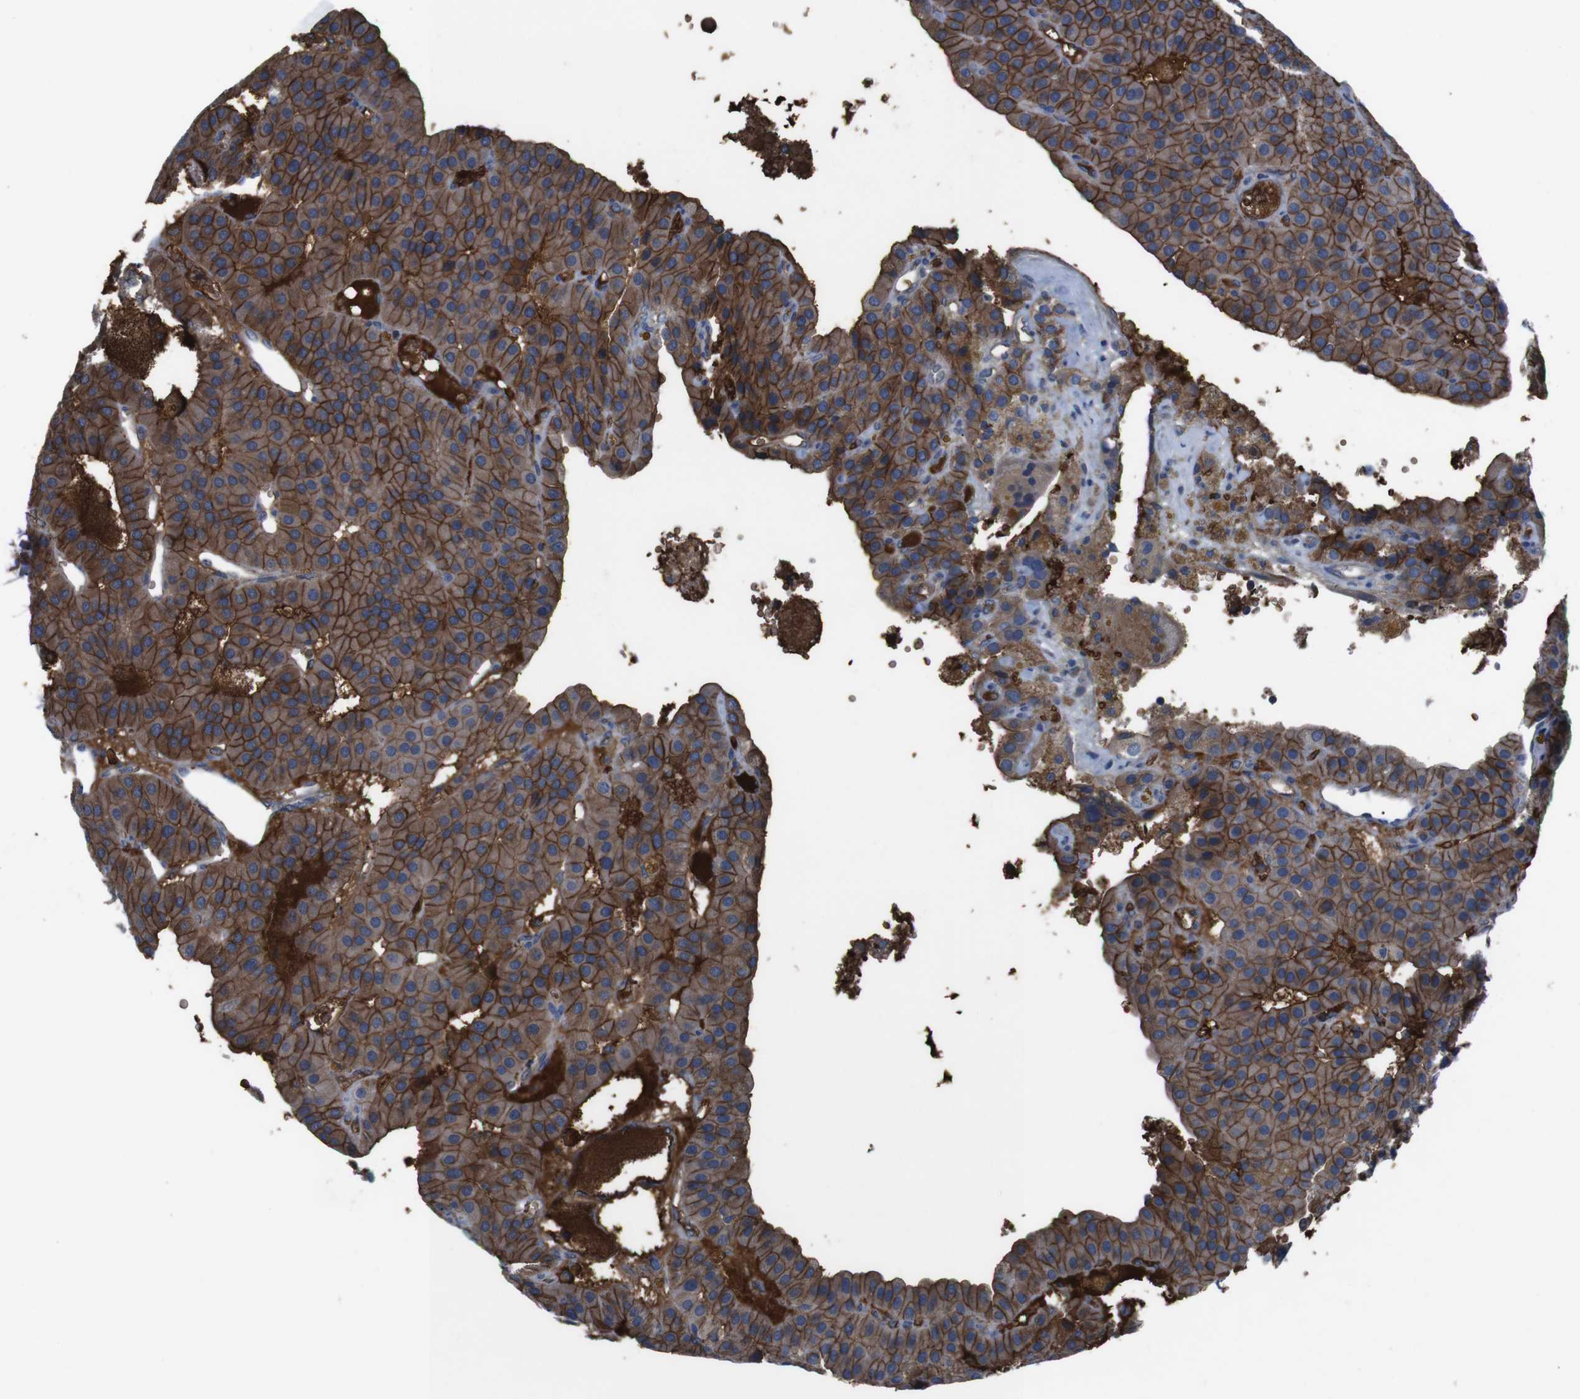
{"staining": {"intensity": "strong", "quantity": ">75%", "location": "cytoplasmic/membranous"}, "tissue": "parathyroid gland", "cell_type": "Glandular cells", "image_type": "normal", "snomed": [{"axis": "morphology", "description": "Normal tissue, NOS"}, {"axis": "morphology", "description": "Adenoma, NOS"}, {"axis": "topography", "description": "Parathyroid gland"}], "caption": "Immunohistochemical staining of normal parathyroid gland demonstrates high levels of strong cytoplasmic/membranous positivity in approximately >75% of glandular cells.", "gene": "SPTB", "patient": {"sex": "female", "age": 86}}